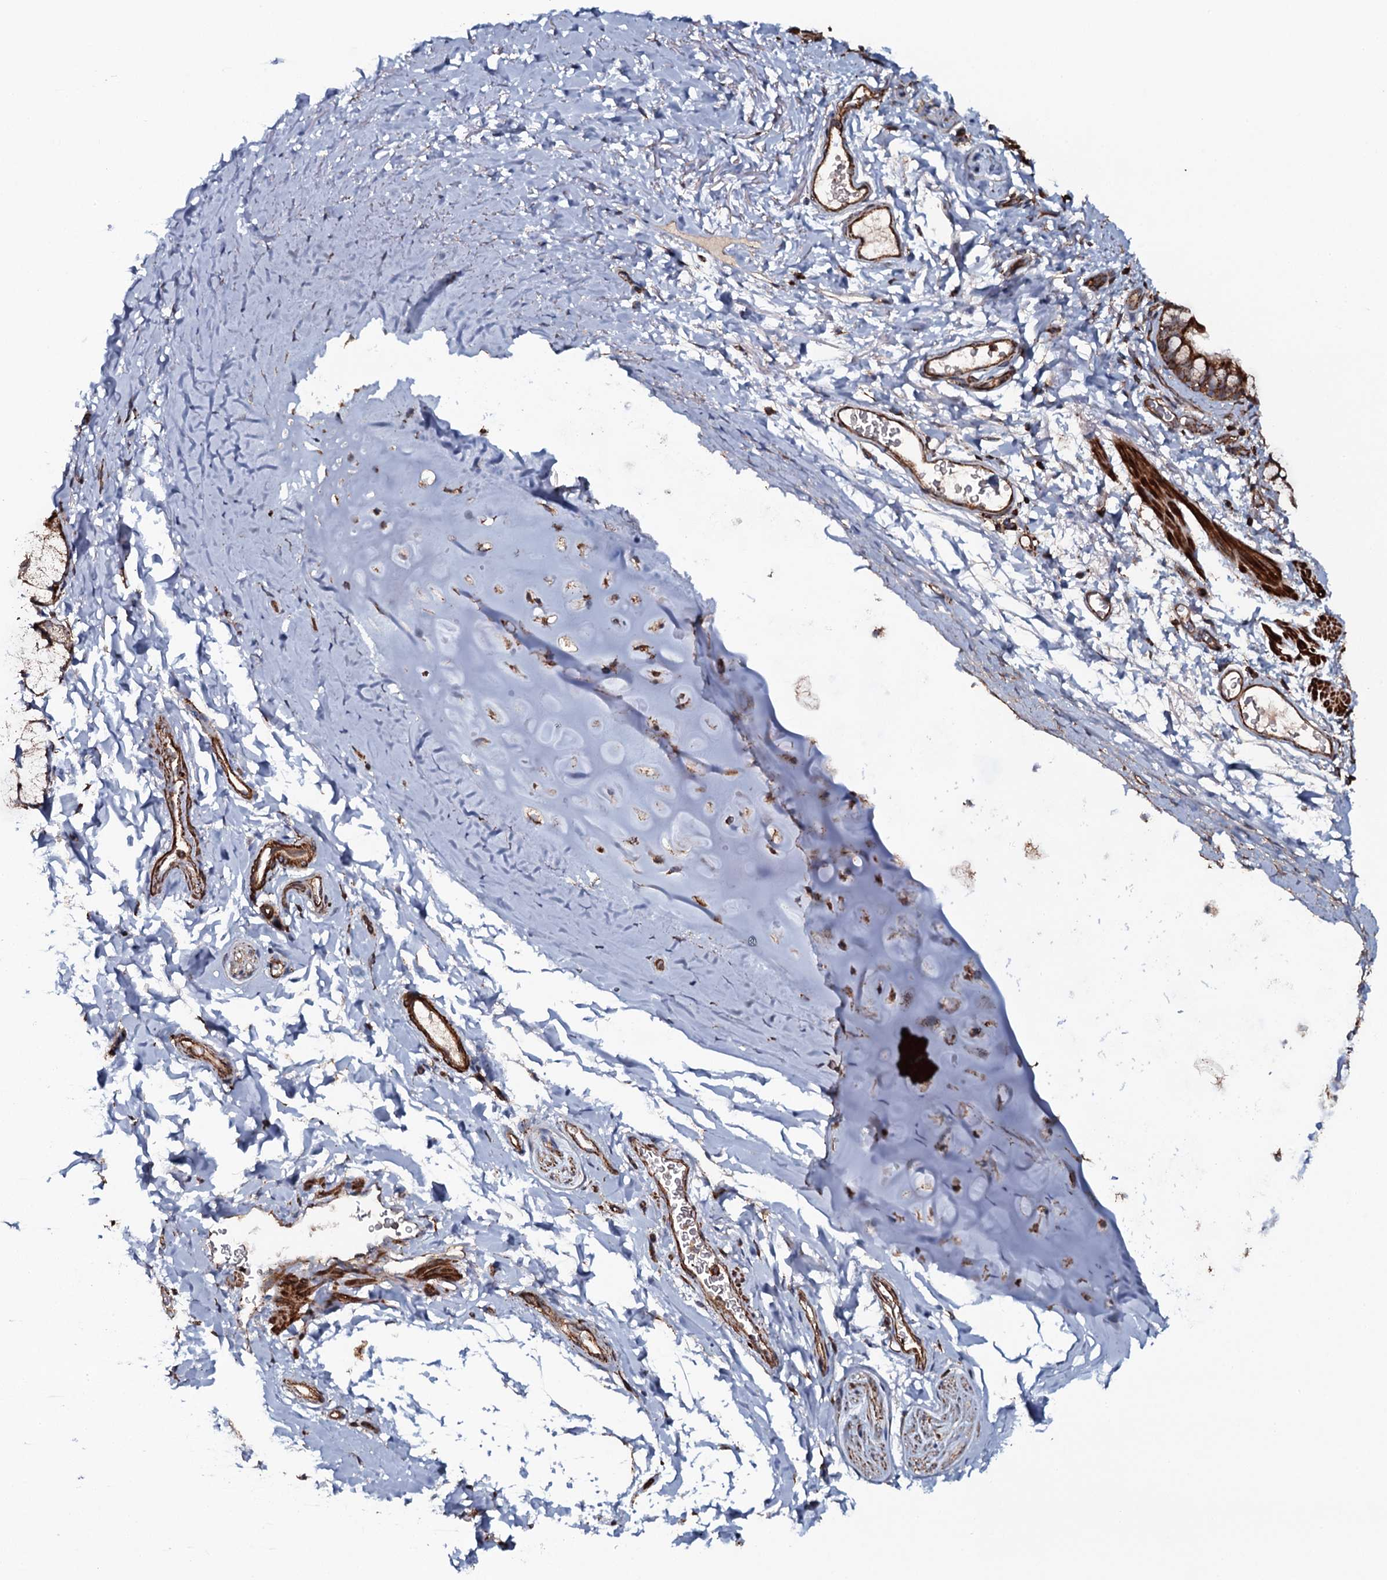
{"staining": {"intensity": "strong", "quantity": ">75%", "location": "cytoplasmic/membranous"}, "tissue": "bronchus", "cell_type": "Respiratory epithelial cells", "image_type": "normal", "snomed": [{"axis": "morphology", "description": "Normal tissue, NOS"}, {"axis": "topography", "description": "Cartilage tissue"}, {"axis": "topography", "description": "Bronchus"}], "caption": "This is a histology image of IHC staining of benign bronchus, which shows strong staining in the cytoplasmic/membranous of respiratory epithelial cells.", "gene": "VWA8", "patient": {"sex": "female", "age": 36}}